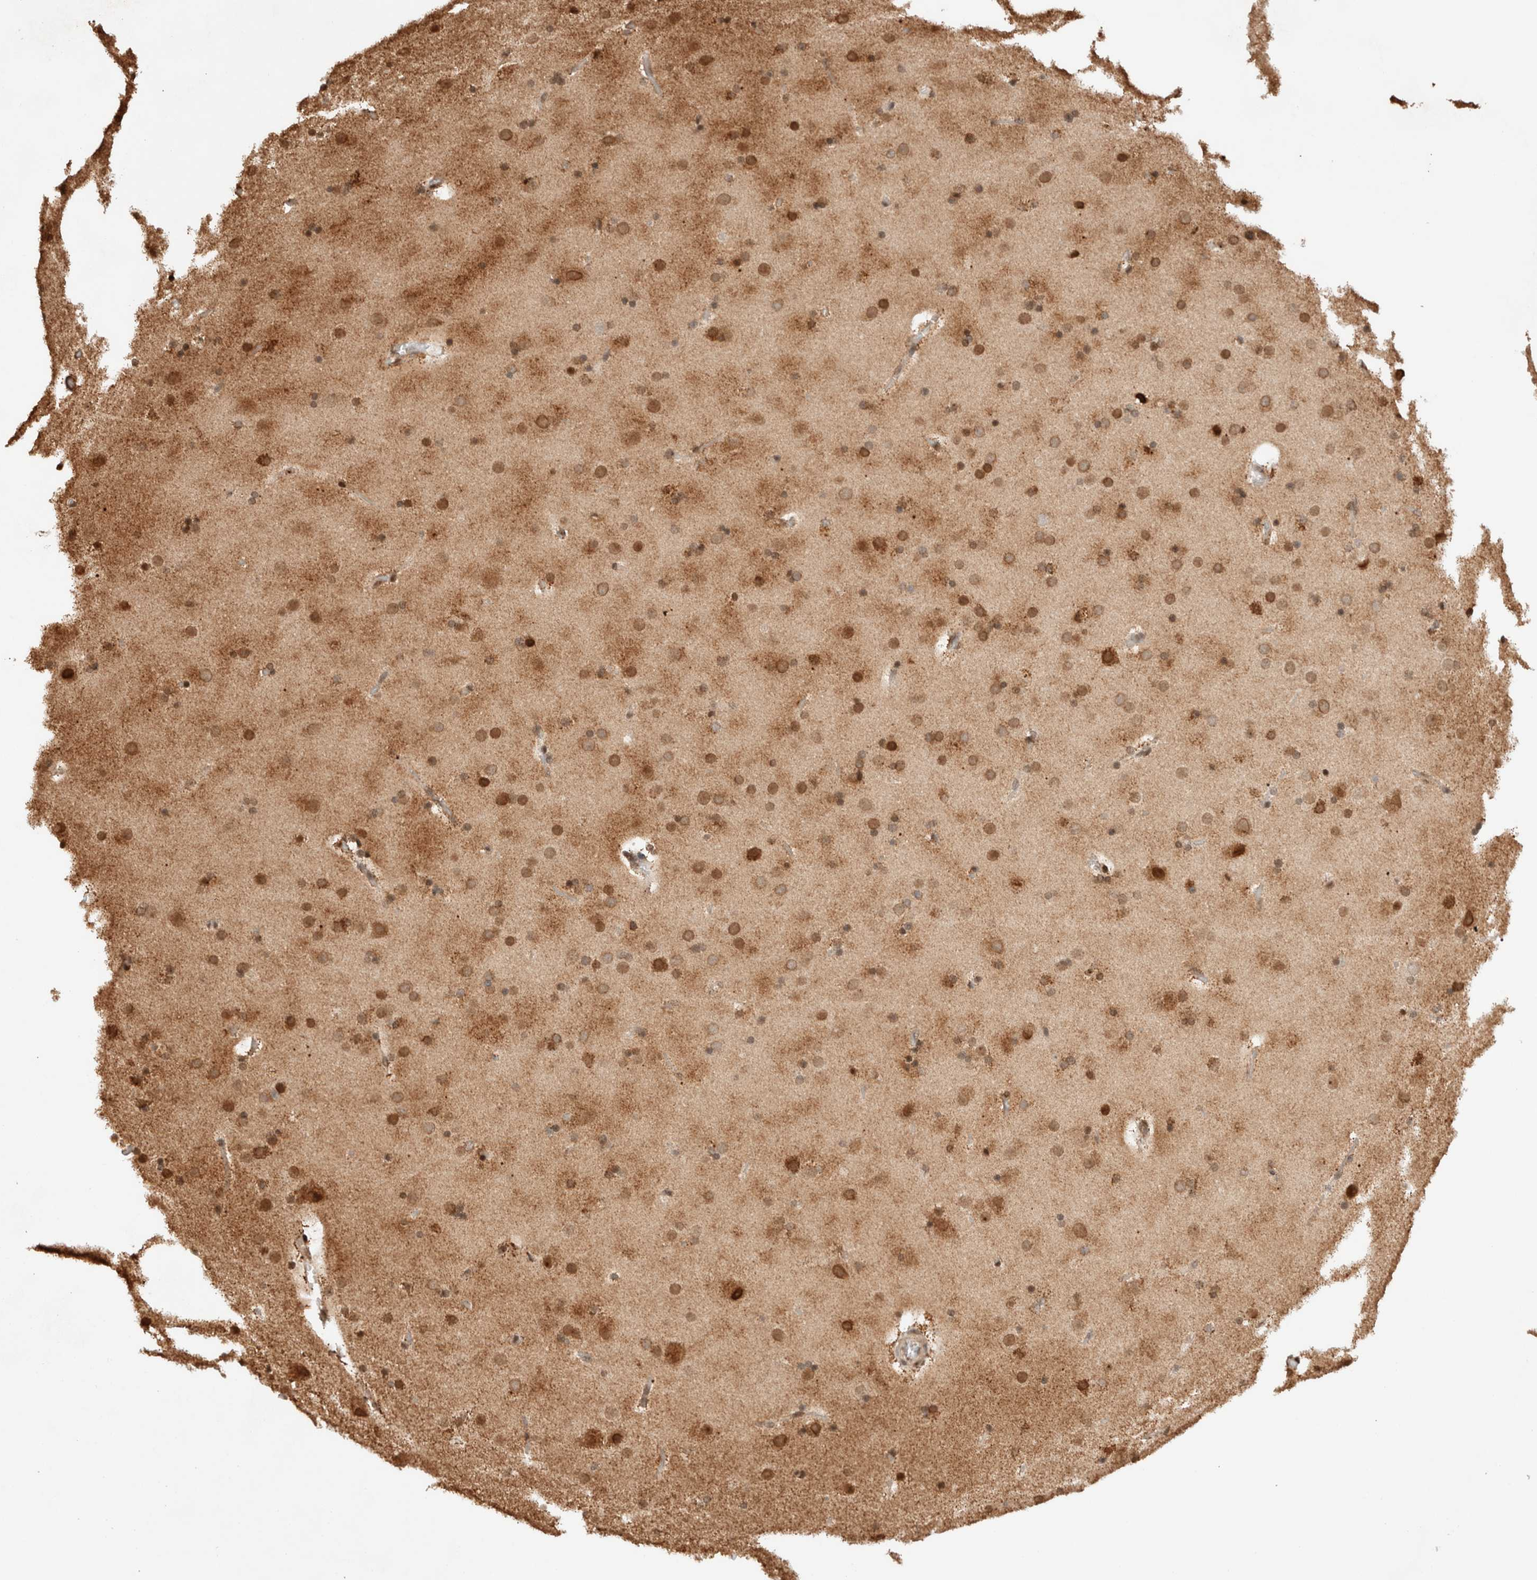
{"staining": {"intensity": "moderate", "quantity": ">75%", "location": "cytoplasmic/membranous,nuclear"}, "tissue": "cerebral cortex", "cell_type": "Endothelial cells", "image_type": "normal", "snomed": [{"axis": "morphology", "description": "Normal tissue, NOS"}, {"axis": "topography", "description": "Cerebral cortex"}], "caption": "Brown immunohistochemical staining in benign human cerebral cortex displays moderate cytoplasmic/membranous,nuclear staining in approximately >75% of endothelial cells.", "gene": "TPR", "patient": {"sex": "male", "age": 57}}